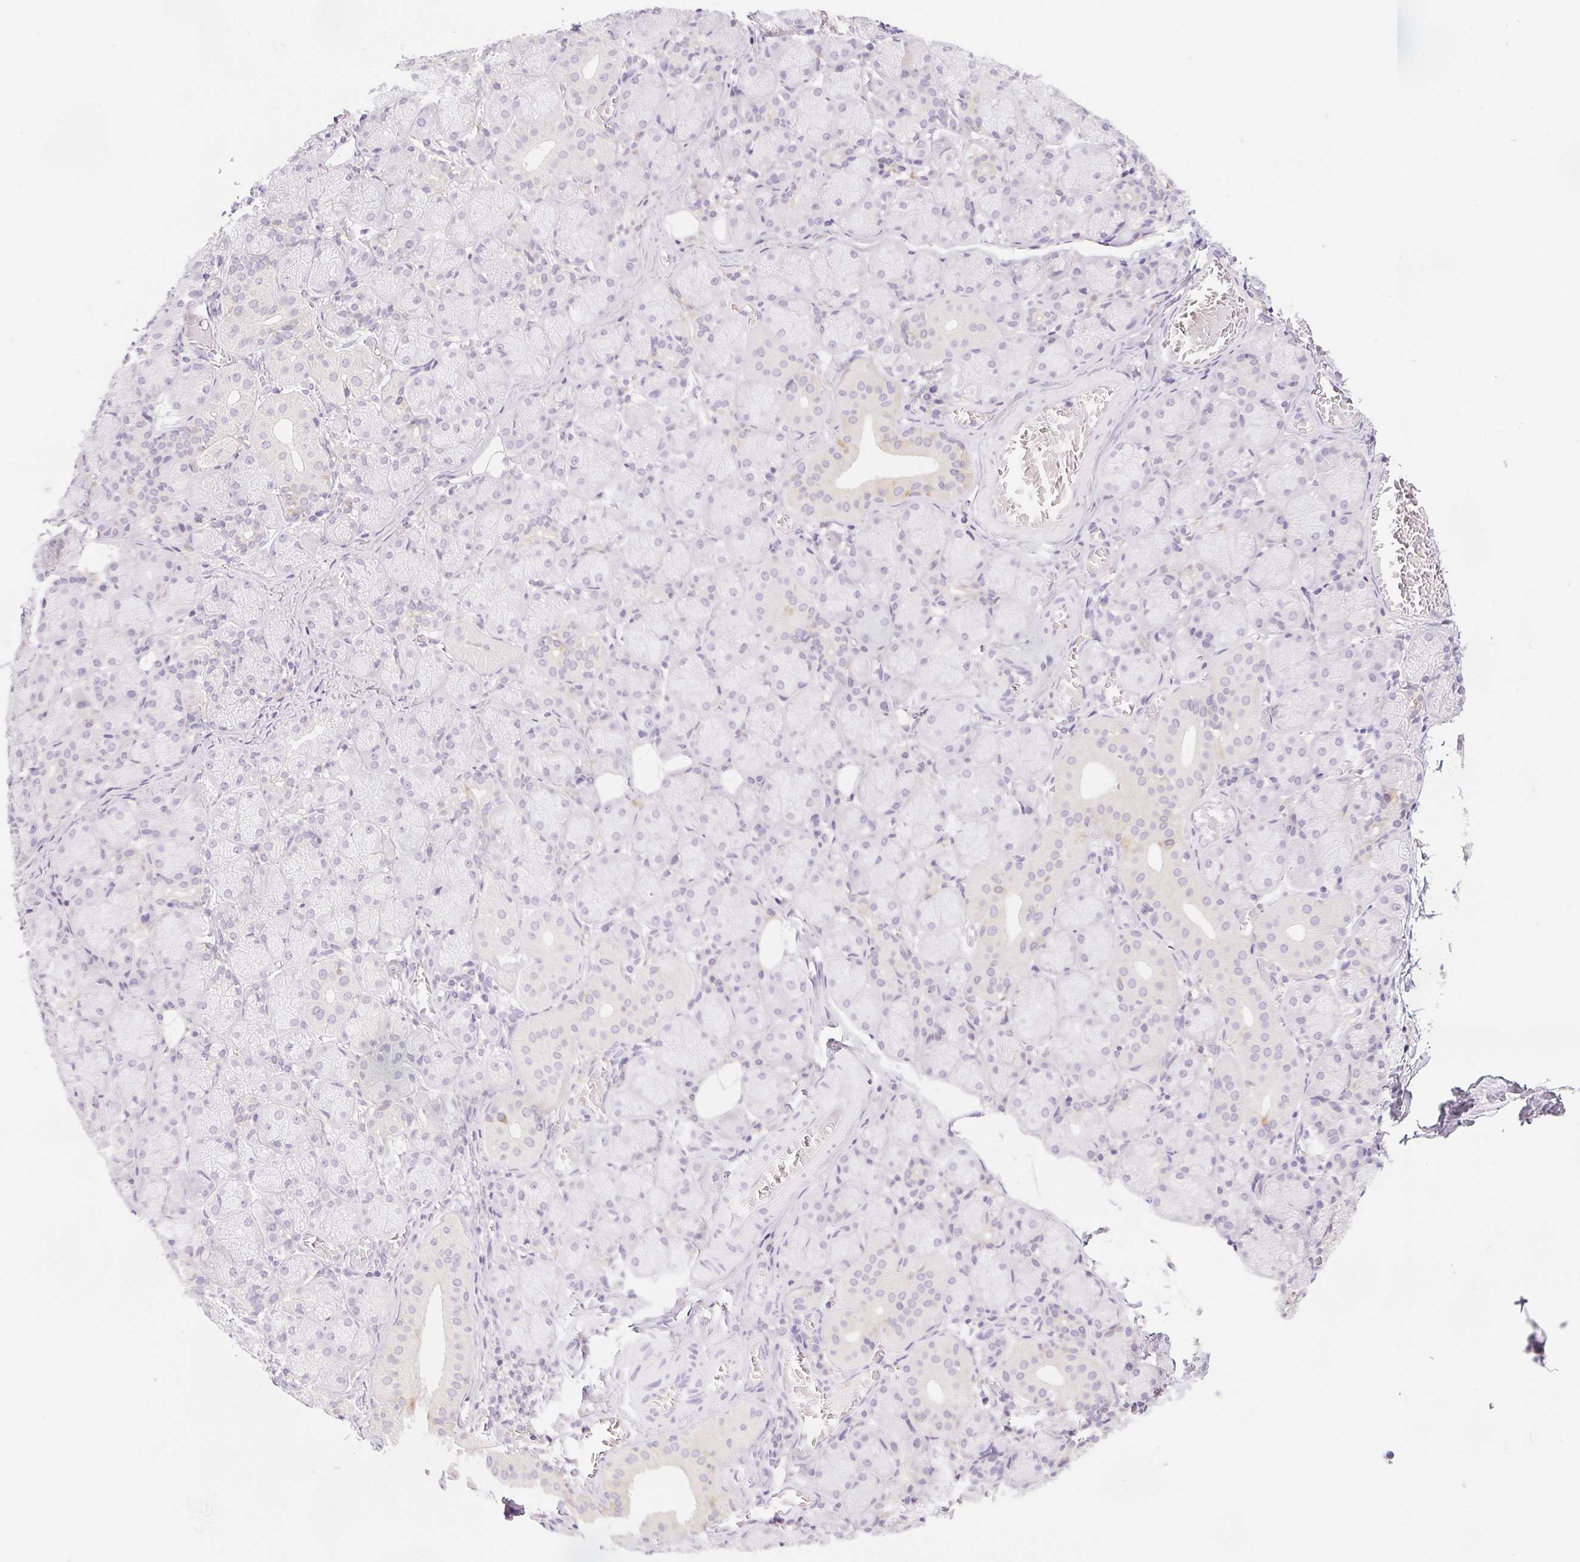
{"staining": {"intensity": "negative", "quantity": "none", "location": "none"}, "tissue": "salivary gland", "cell_type": "Glandular cells", "image_type": "normal", "snomed": [{"axis": "morphology", "description": "Normal tissue, NOS"}, {"axis": "topography", "description": "Salivary gland"}, {"axis": "topography", "description": "Peripheral nerve tissue"}], "caption": "Image shows no protein expression in glandular cells of normal salivary gland. (DAB IHC with hematoxylin counter stain).", "gene": "ECPAS", "patient": {"sex": "female", "age": 24}}